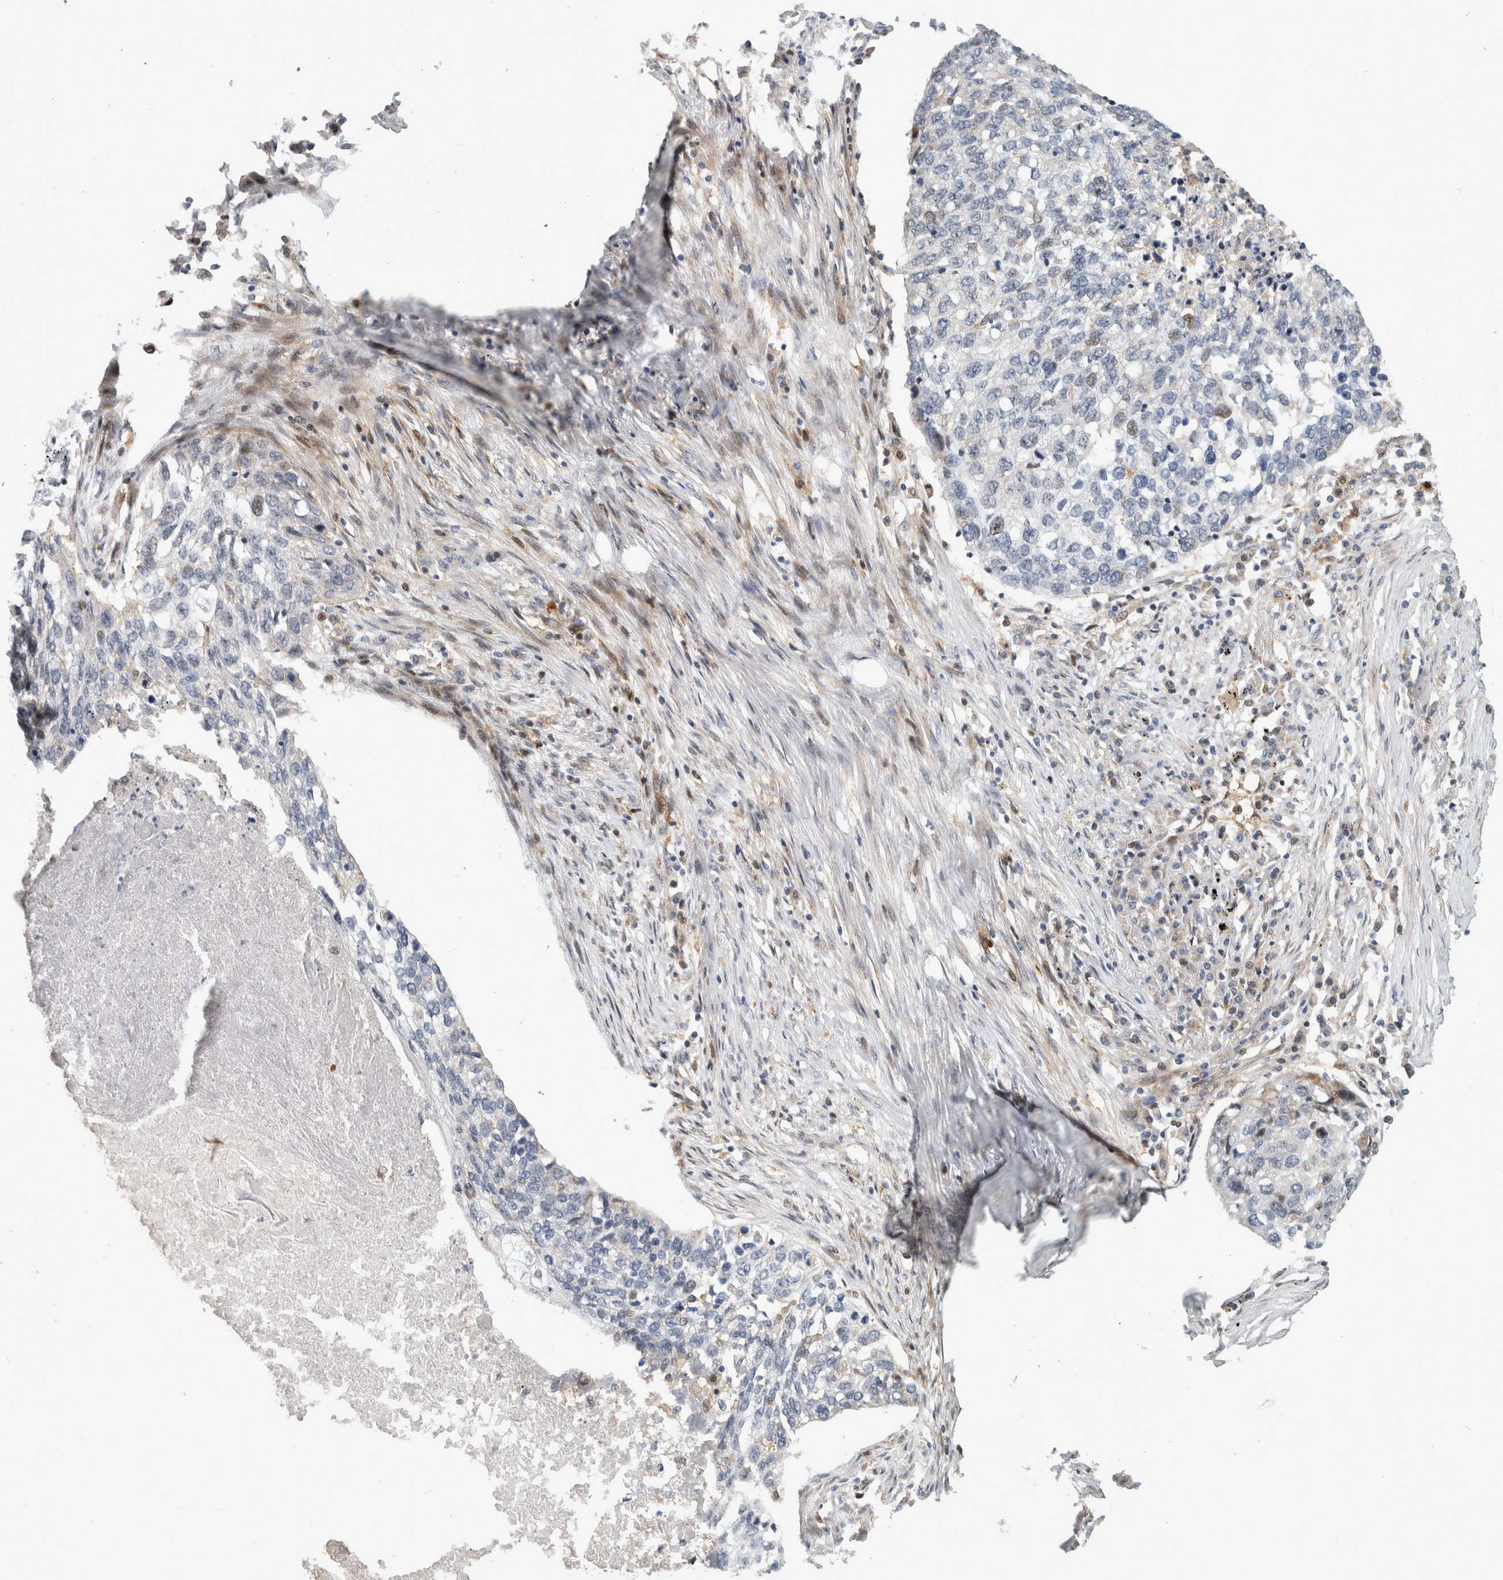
{"staining": {"intensity": "weak", "quantity": "<25%", "location": "nuclear"}, "tissue": "lung cancer", "cell_type": "Tumor cells", "image_type": "cancer", "snomed": [{"axis": "morphology", "description": "Squamous cell carcinoma, NOS"}, {"axis": "topography", "description": "Lung"}], "caption": "Tumor cells are negative for brown protein staining in squamous cell carcinoma (lung).", "gene": "MSL1", "patient": {"sex": "female", "age": 63}}